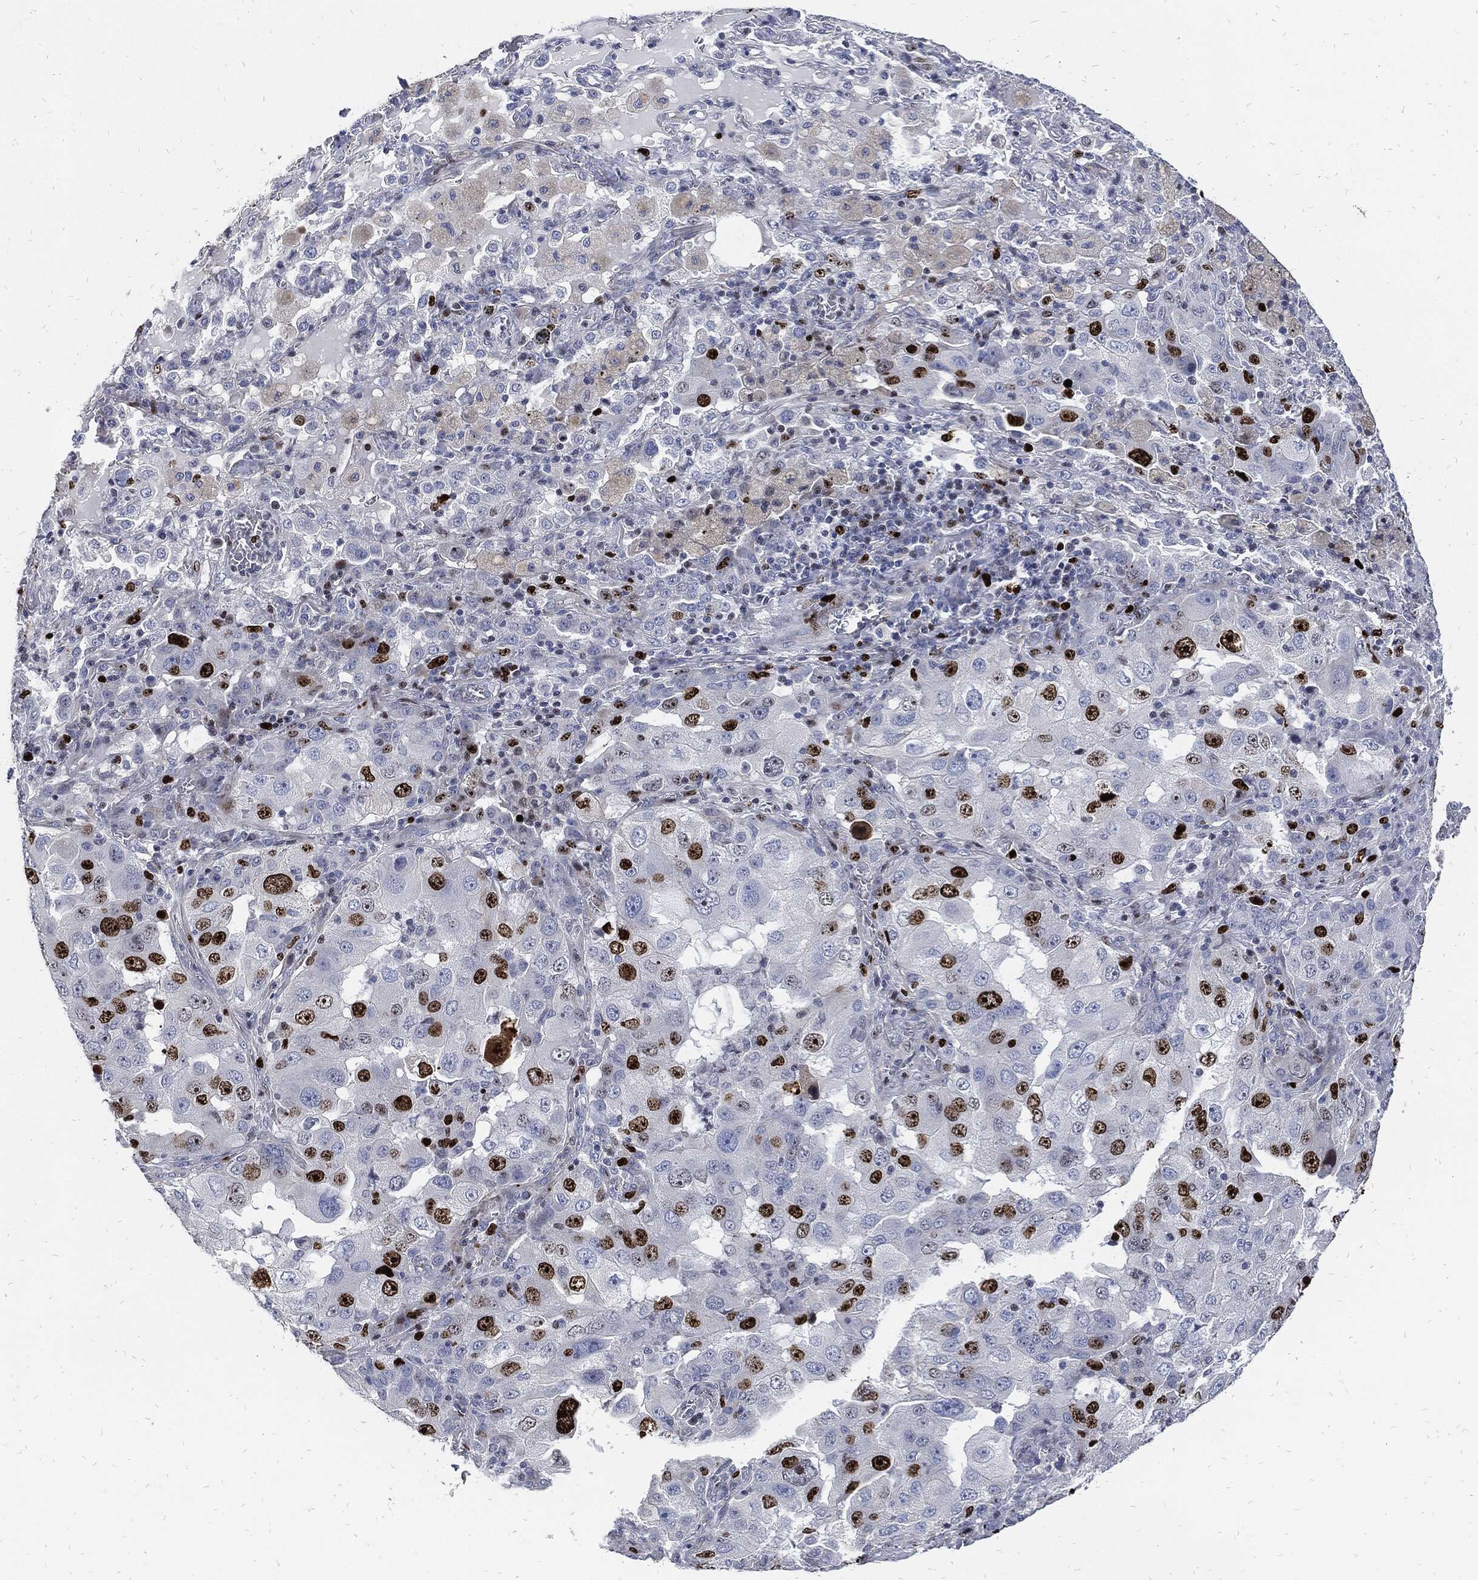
{"staining": {"intensity": "strong", "quantity": "<25%", "location": "nuclear"}, "tissue": "lung cancer", "cell_type": "Tumor cells", "image_type": "cancer", "snomed": [{"axis": "morphology", "description": "Adenocarcinoma, NOS"}, {"axis": "topography", "description": "Lung"}], "caption": "Adenocarcinoma (lung) stained for a protein demonstrates strong nuclear positivity in tumor cells. (brown staining indicates protein expression, while blue staining denotes nuclei).", "gene": "MKI67", "patient": {"sex": "female", "age": 61}}